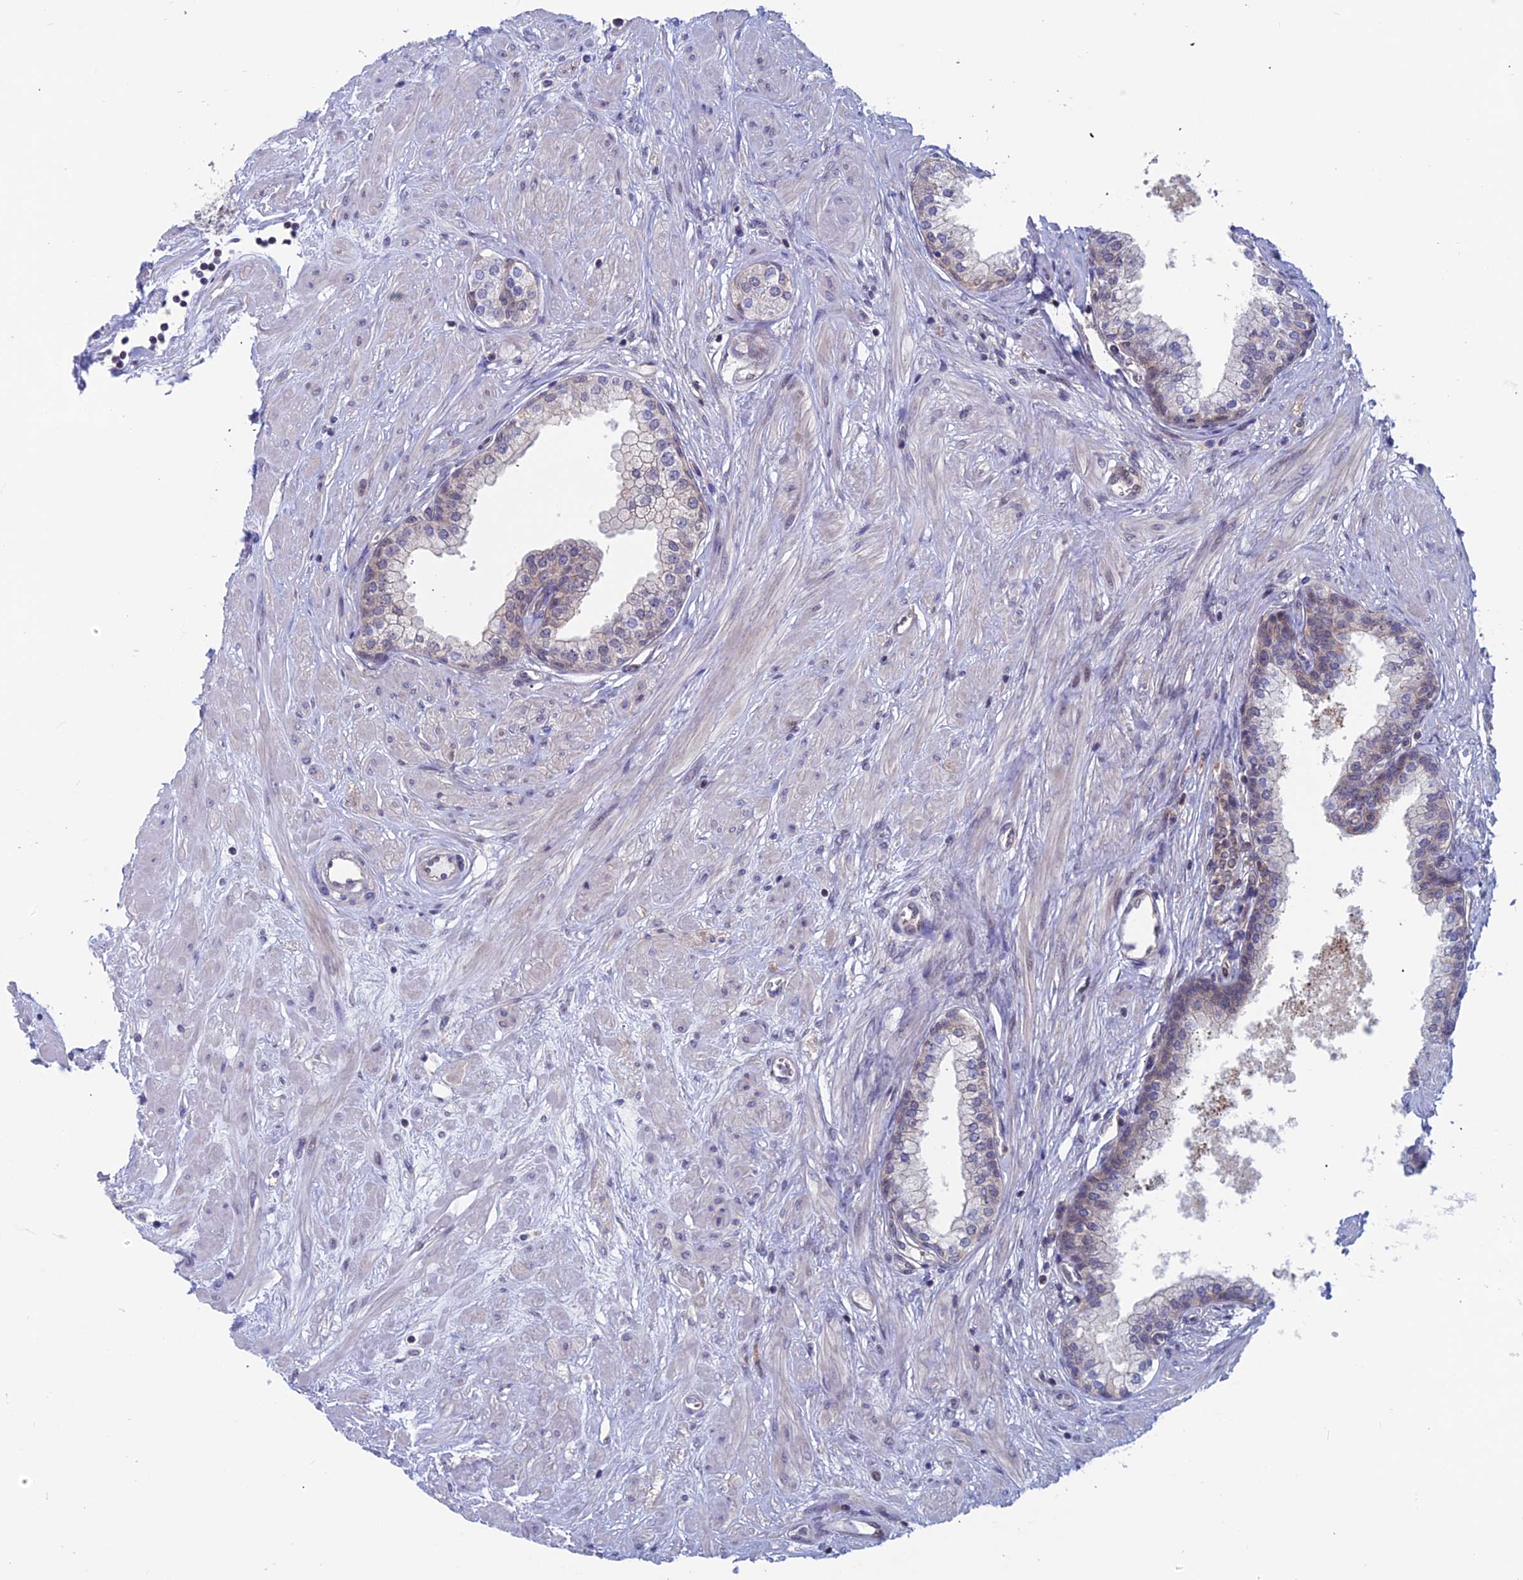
{"staining": {"intensity": "weak", "quantity": "25%-75%", "location": "cytoplasmic/membranous"}, "tissue": "prostate", "cell_type": "Glandular cells", "image_type": "normal", "snomed": [{"axis": "morphology", "description": "Normal tissue, NOS"}, {"axis": "topography", "description": "Prostate"}], "caption": "Glandular cells exhibit low levels of weak cytoplasmic/membranous positivity in about 25%-75% of cells in unremarkable human prostate.", "gene": "IGBP1", "patient": {"sex": "male", "age": 60}}